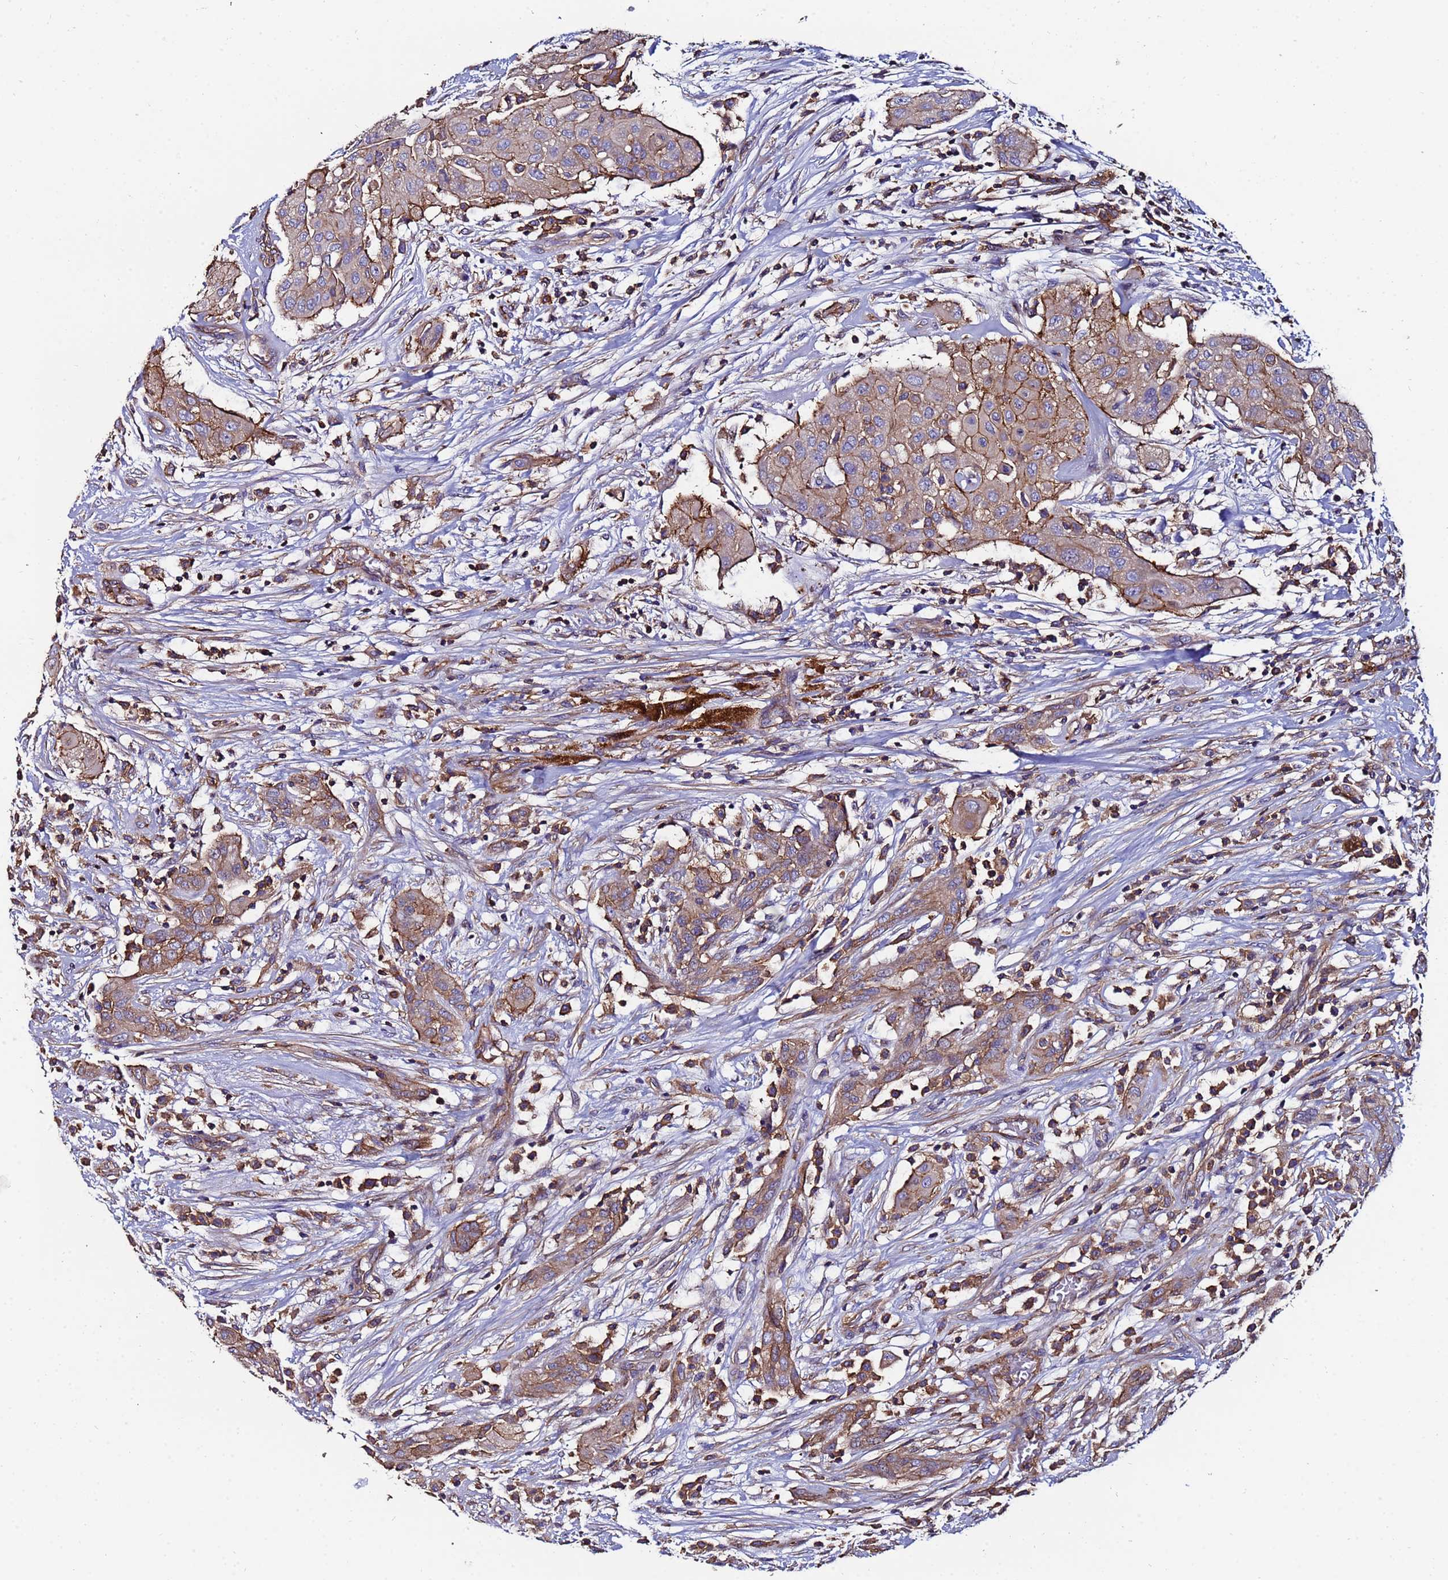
{"staining": {"intensity": "moderate", "quantity": "25%-75%", "location": "cytoplasmic/membranous"}, "tissue": "thyroid cancer", "cell_type": "Tumor cells", "image_type": "cancer", "snomed": [{"axis": "morphology", "description": "Papillary adenocarcinoma, NOS"}, {"axis": "topography", "description": "Thyroid gland"}], "caption": "Papillary adenocarcinoma (thyroid) was stained to show a protein in brown. There is medium levels of moderate cytoplasmic/membranous expression in approximately 25%-75% of tumor cells.", "gene": "POTEE", "patient": {"sex": "female", "age": 59}}